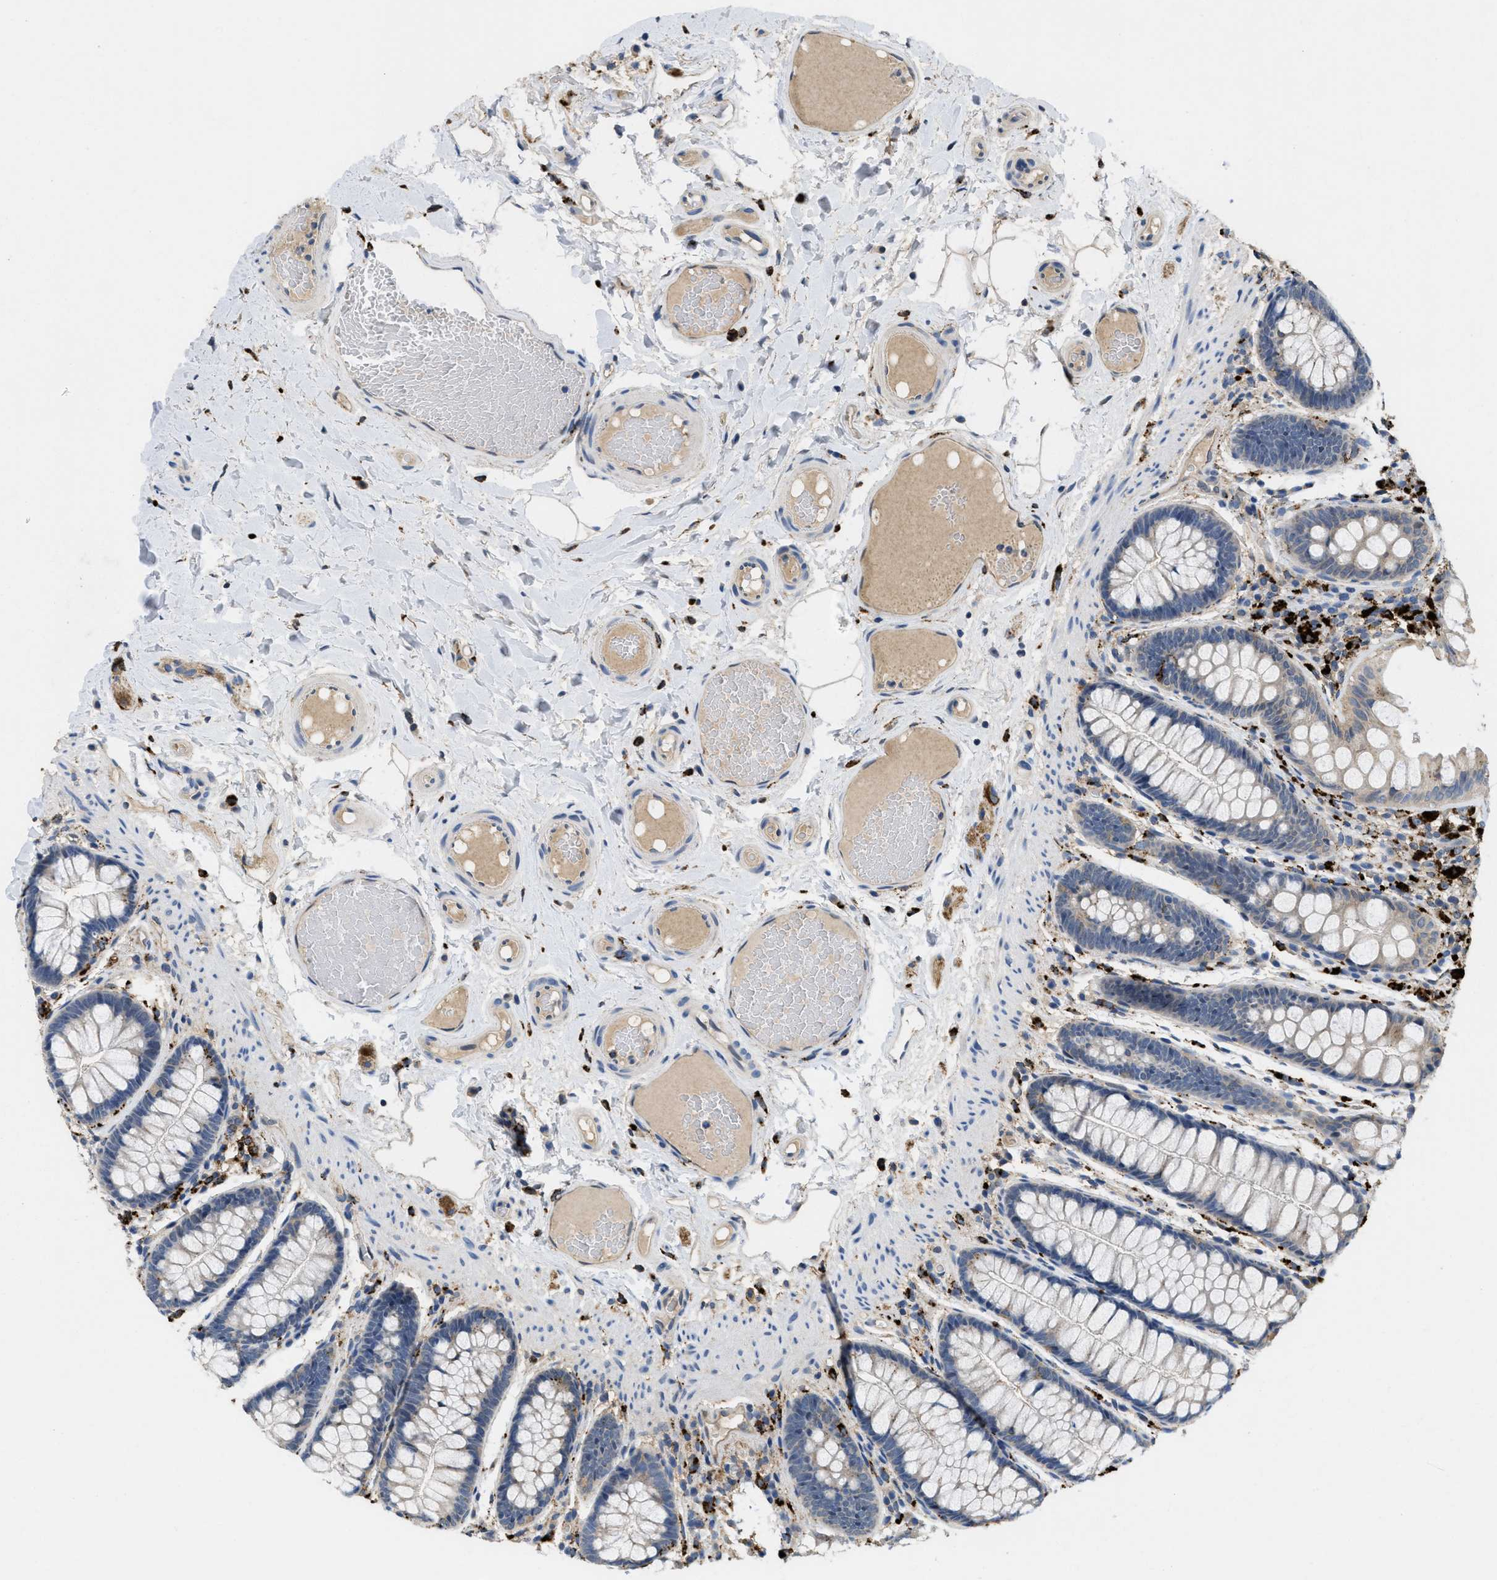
{"staining": {"intensity": "weak", "quantity": ">75%", "location": "cytoplasmic/membranous"}, "tissue": "colon", "cell_type": "Endothelial cells", "image_type": "normal", "snomed": [{"axis": "morphology", "description": "Normal tissue, NOS"}, {"axis": "topography", "description": "Colon"}], "caption": "A photomicrograph showing weak cytoplasmic/membranous expression in approximately >75% of endothelial cells in normal colon, as visualized by brown immunohistochemical staining.", "gene": "BMPR2", "patient": {"sex": "female", "age": 56}}